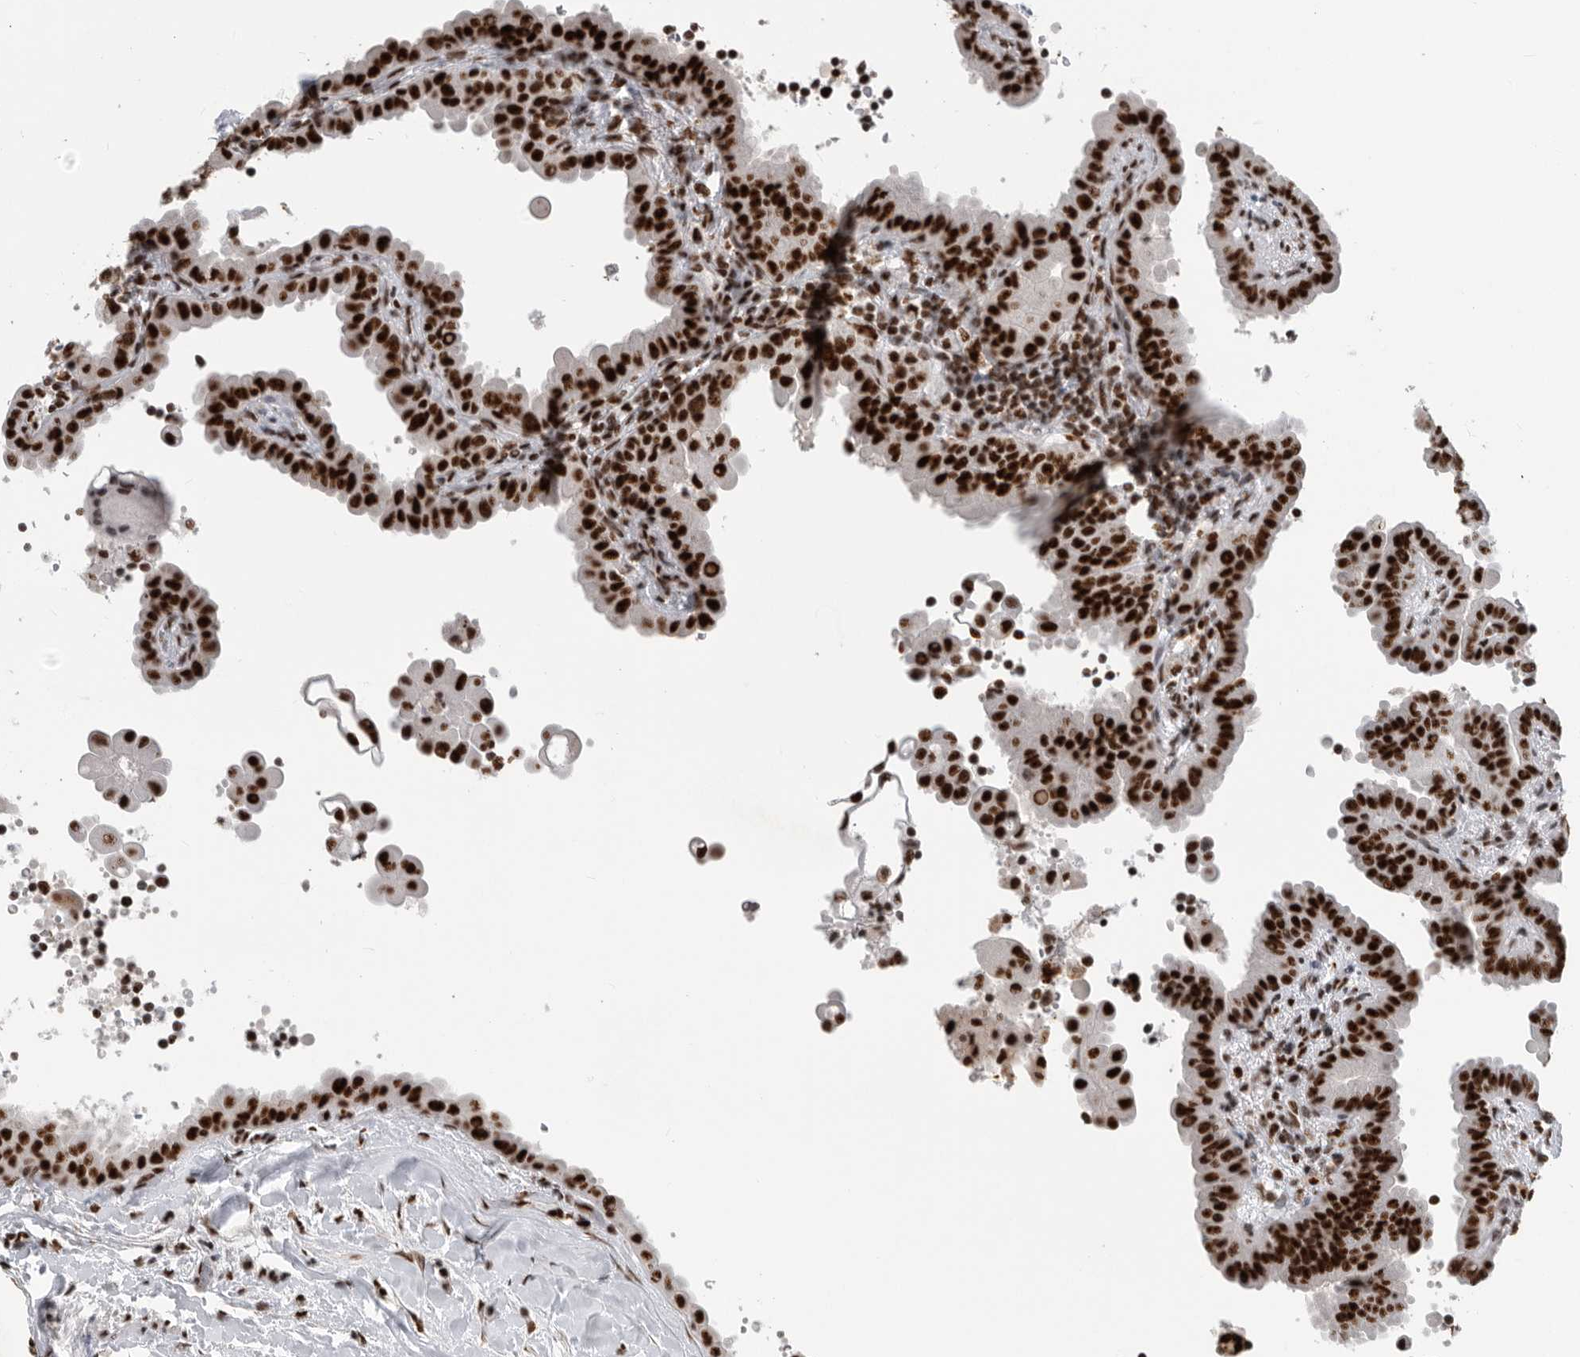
{"staining": {"intensity": "strong", "quantity": ">75%", "location": "nuclear"}, "tissue": "thyroid cancer", "cell_type": "Tumor cells", "image_type": "cancer", "snomed": [{"axis": "morphology", "description": "Papillary adenocarcinoma, NOS"}, {"axis": "topography", "description": "Thyroid gland"}], "caption": "A brown stain highlights strong nuclear positivity of a protein in thyroid papillary adenocarcinoma tumor cells.", "gene": "BCLAF1", "patient": {"sex": "male", "age": 33}}